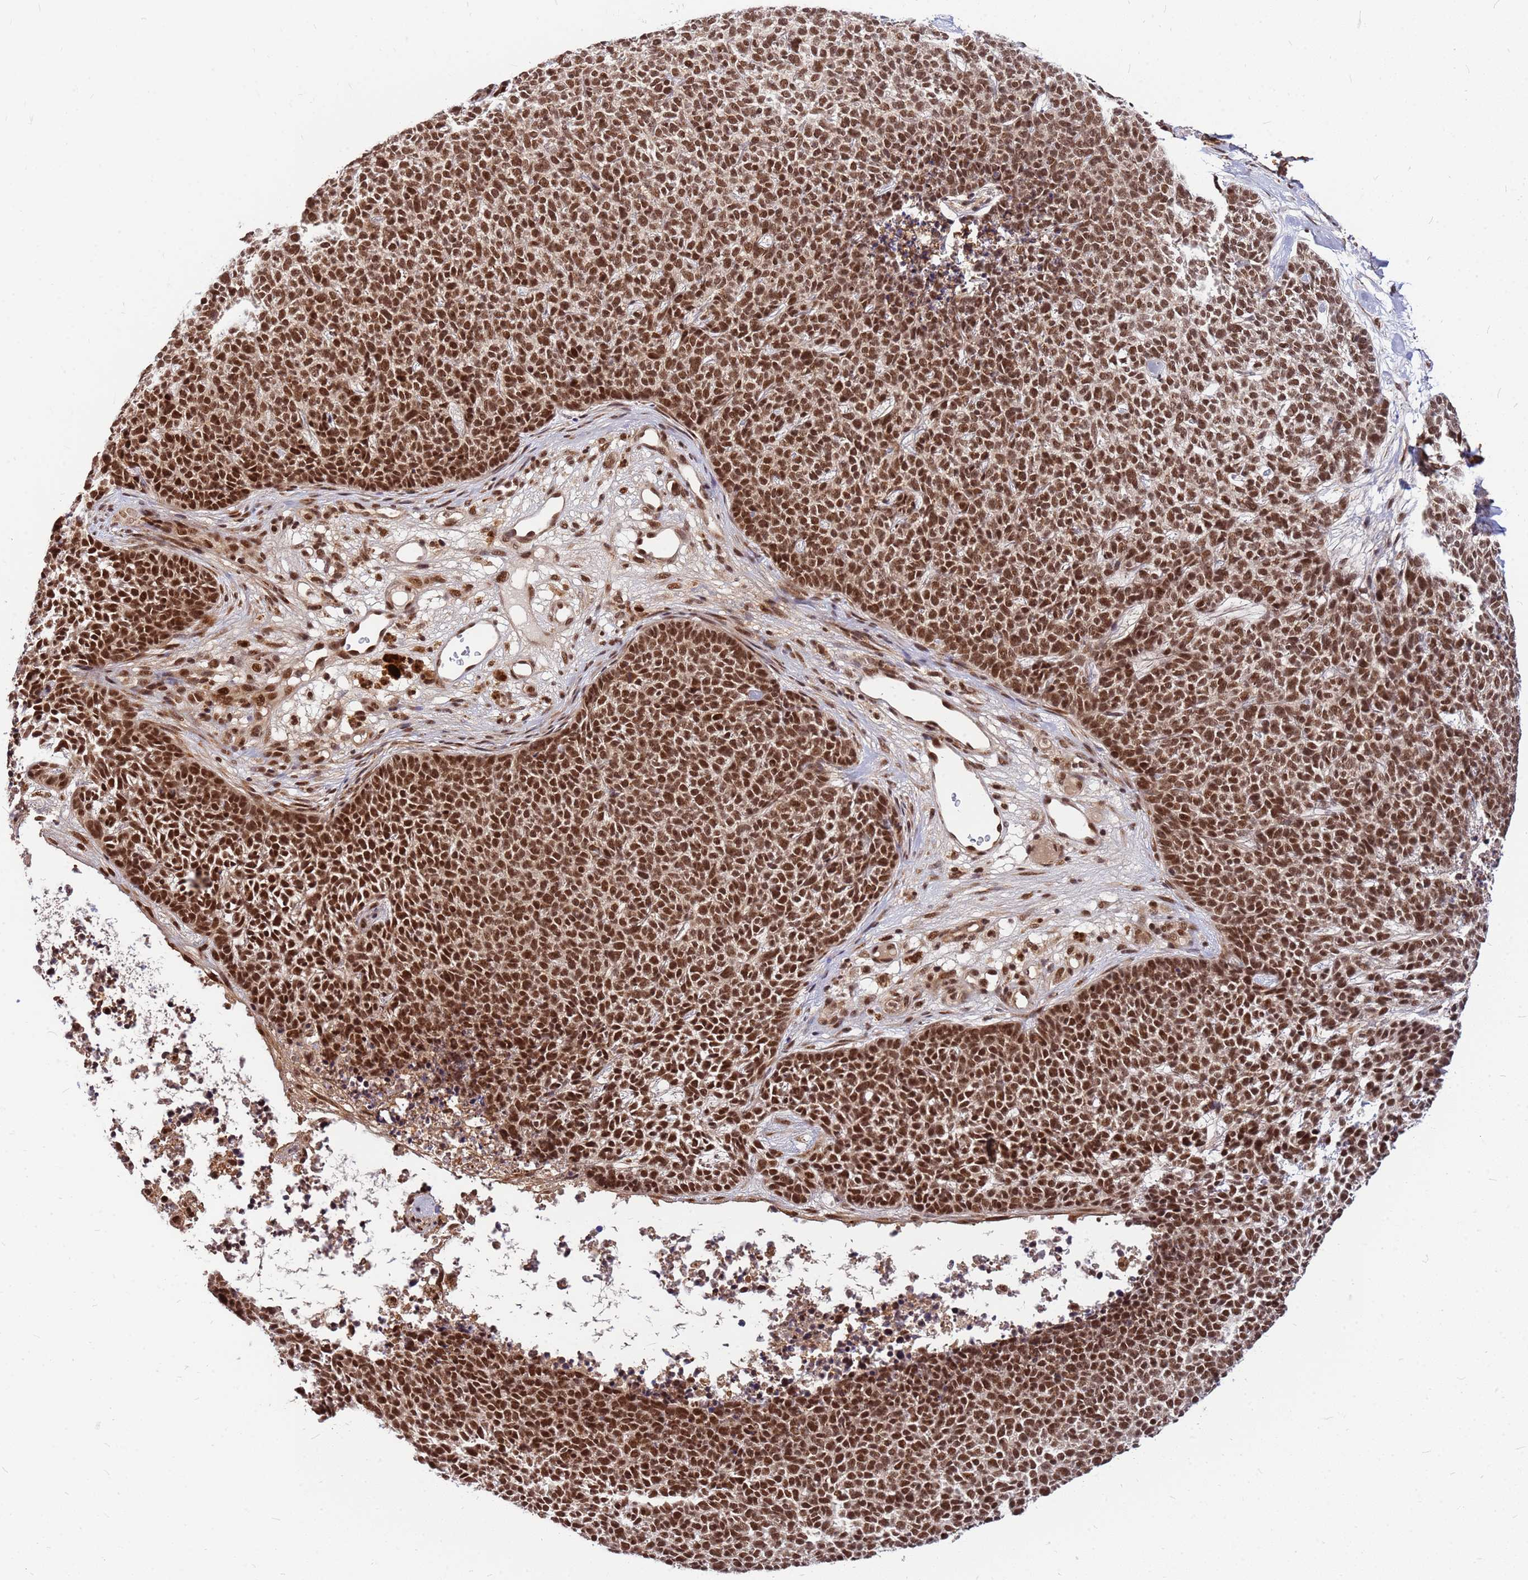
{"staining": {"intensity": "strong", "quantity": ">75%", "location": "nuclear"}, "tissue": "skin cancer", "cell_type": "Tumor cells", "image_type": "cancer", "snomed": [{"axis": "morphology", "description": "Basal cell carcinoma"}, {"axis": "topography", "description": "Skin"}], "caption": "This is an image of IHC staining of skin cancer (basal cell carcinoma), which shows strong positivity in the nuclear of tumor cells.", "gene": "NCBP2", "patient": {"sex": "female", "age": 84}}